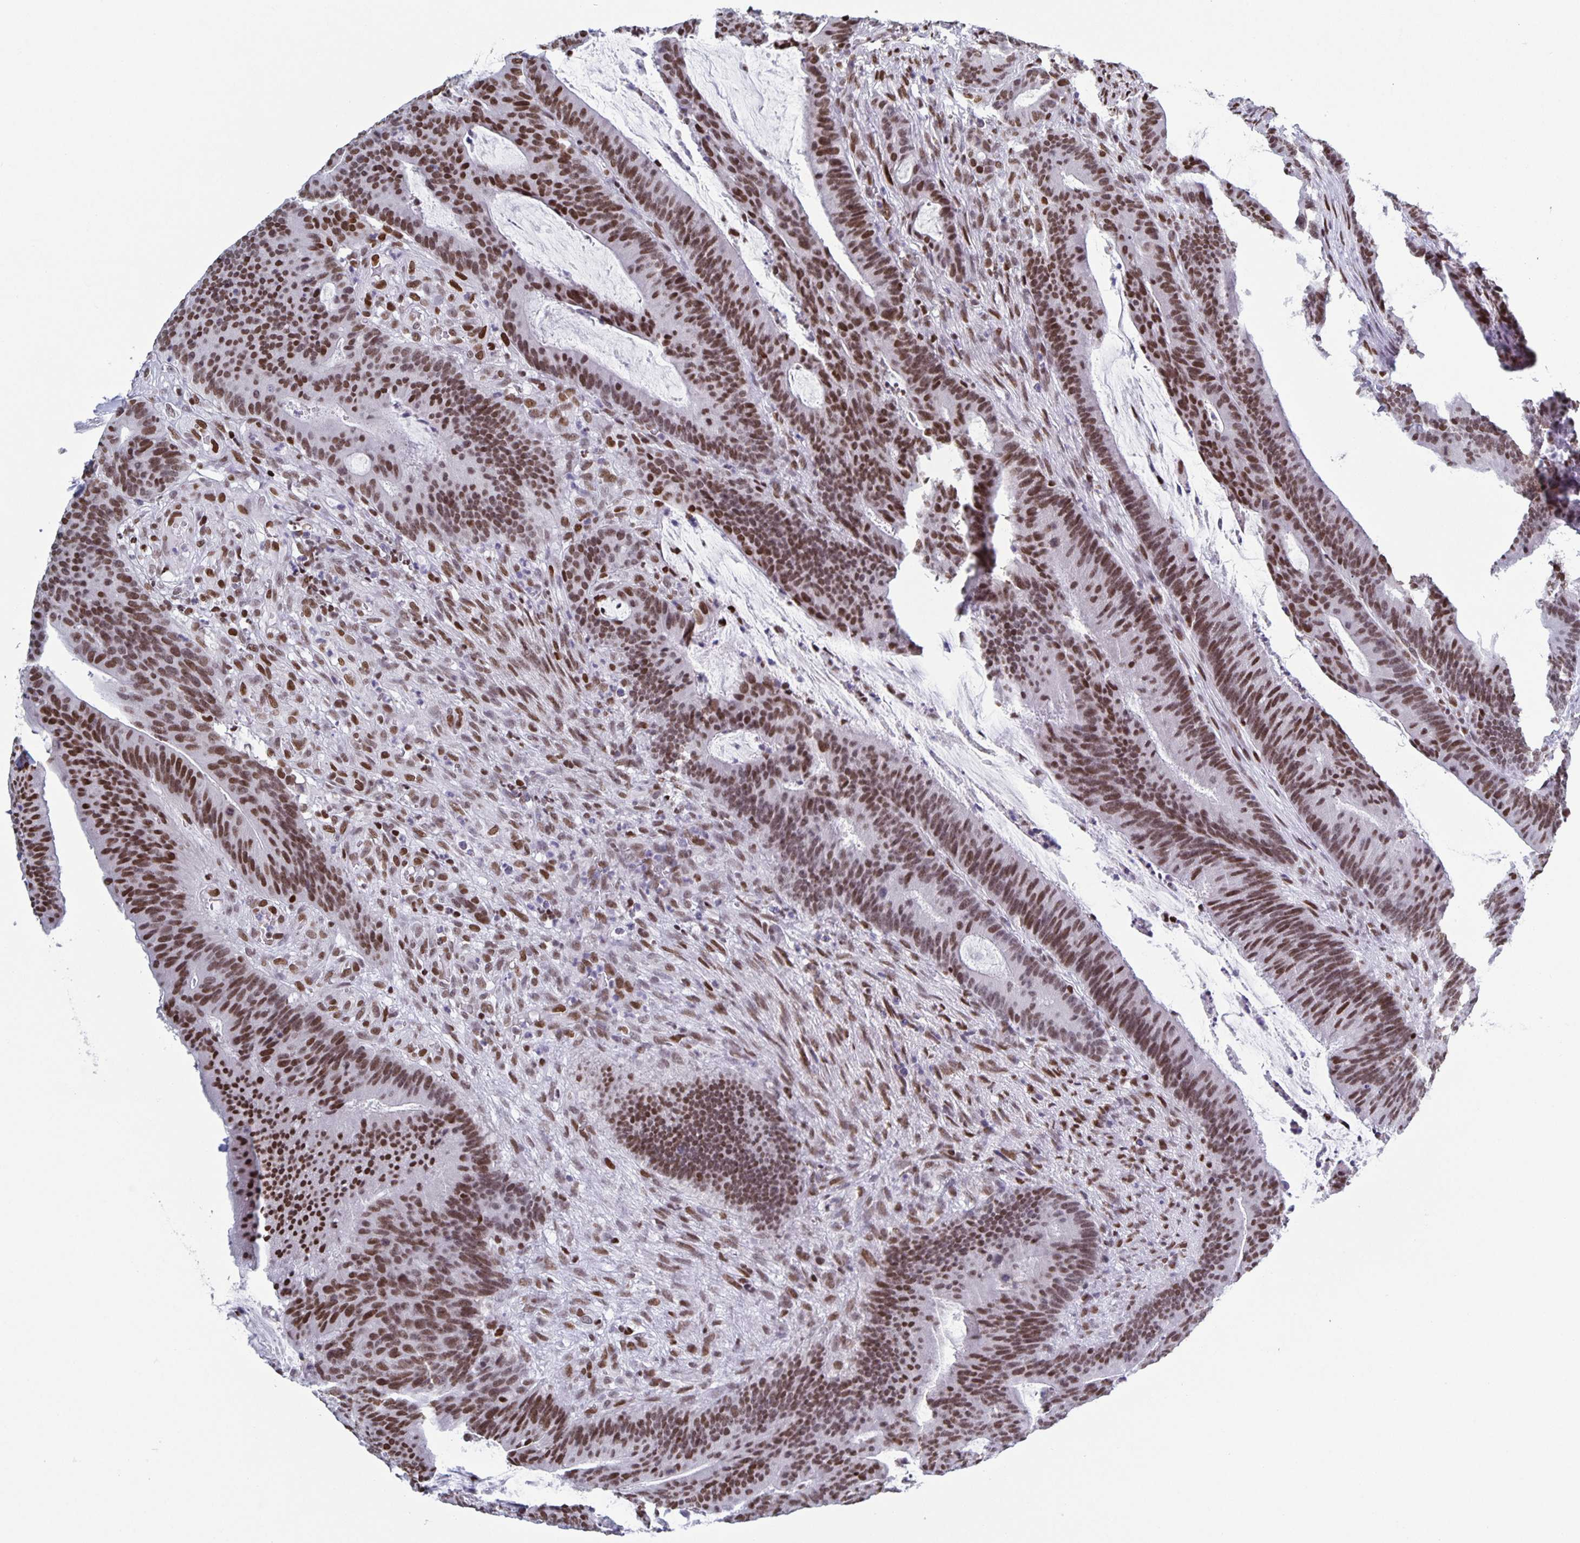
{"staining": {"intensity": "strong", "quantity": ">75%", "location": "nuclear"}, "tissue": "colorectal cancer", "cell_type": "Tumor cells", "image_type": "cancer", "snomed": [{"axis": "morphology", "description": "Adenocarcinoma, NOS"}, {"axis": "topography", "description": "Colon"}], "caption": "Colorectal cancer stained for a protein (brown) displays strong nuclear positive expression in approximately >75% of tumor cells.", "gene": "JUND", "patient": {"sex": "female", "age": 78}}